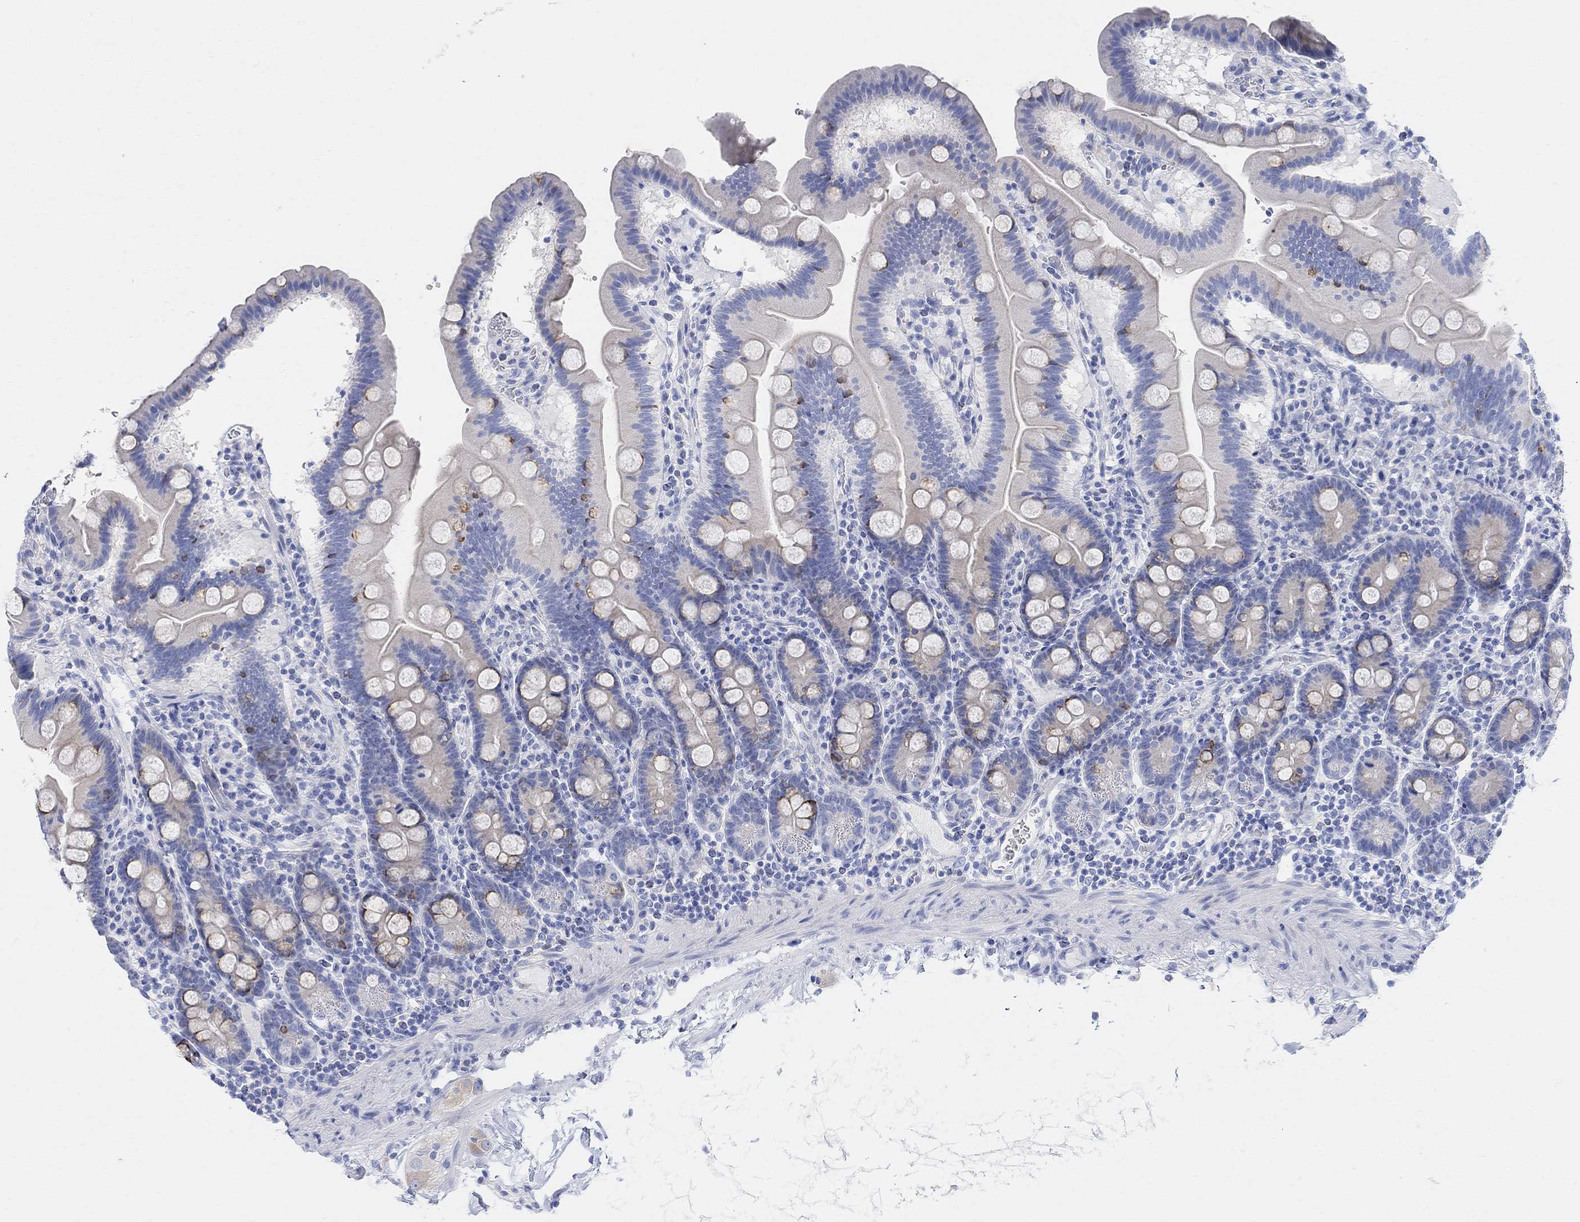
{"staining": {"intensity": "strong", "quantity": "<25%", "location": "cytoplasmic/membranous"}, "tissue": "duodenum", "cell_type": "Glandular cells", "image_type": "normal", "snomed": [{"axis": "morphology", "description": "Normal tissue, NOS"}, {"axis": "topography", "description": "Duodenum"}], "caption": "Brown immunohistochemical staining in benign duodenum reveals strong cytoplasmic/membranous staining in about <25% of glandular cells. (DAB (3,3'-diaminobenzidine) IHC with brightfield microscopy, high magnification).", "gene": "RETNLB", "patient": {"sex": "male", "age": 59}}